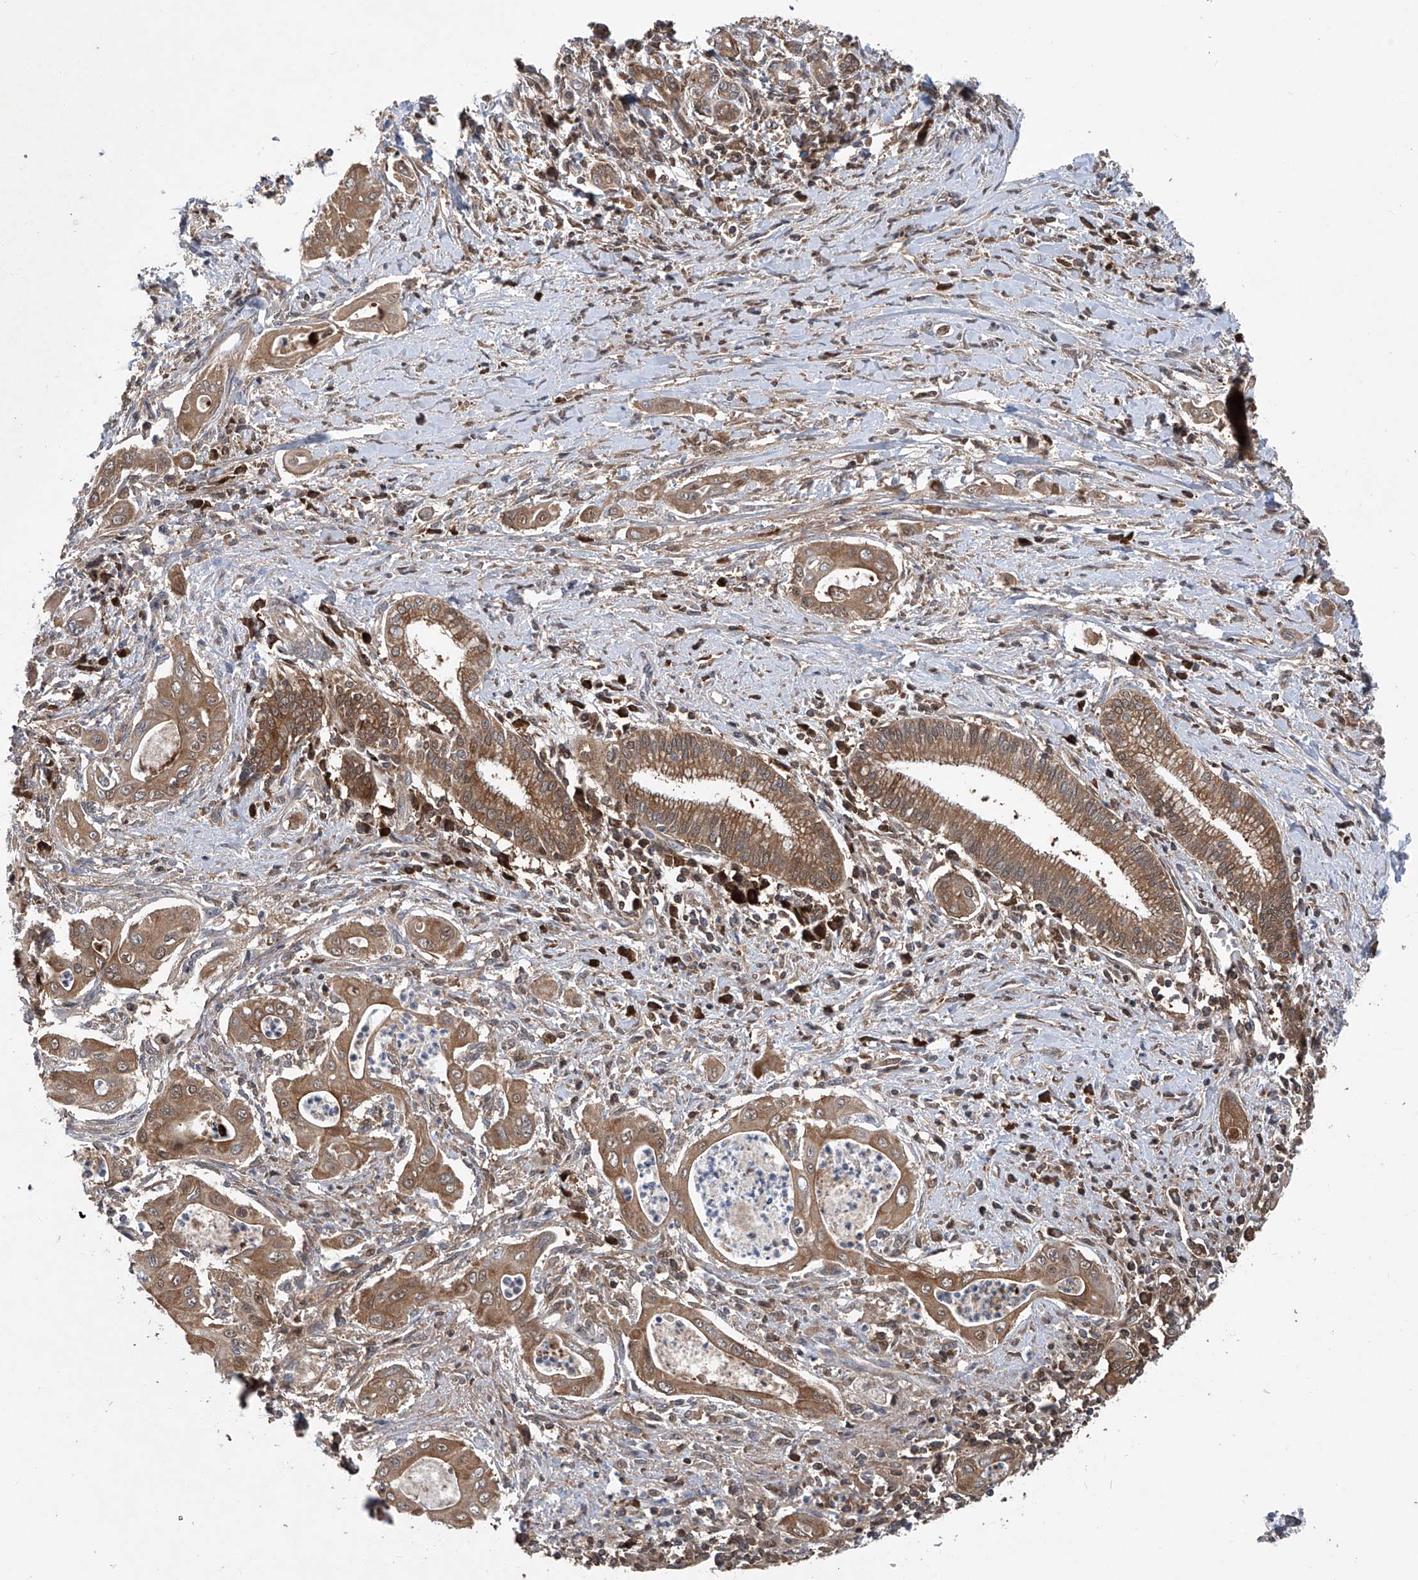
{"staining": {"intensity": "moderate", "quantity": ">75%", "location": "cytoplasmic/membranous"}, "tissue": "pancreatic cancer", "cell_type": "Tumor cells", "image_type": "cancer", "snomed": [{"axis": "morphology", "description": "Adenocarcinoma, NOS"}, {"axis": "topography", "description": "Pancreas"}], "caption": "Brown immunohistochemical staining in human pancreatic cancer exhibits moderate cytoplasmic/membranous positivity in approximately >75% of tumor cells. Ihc stains the protein in brown and the nuclei are stained blue.", "gene": "ASCC3", "patient": {"sex": "male", "age": 58}}